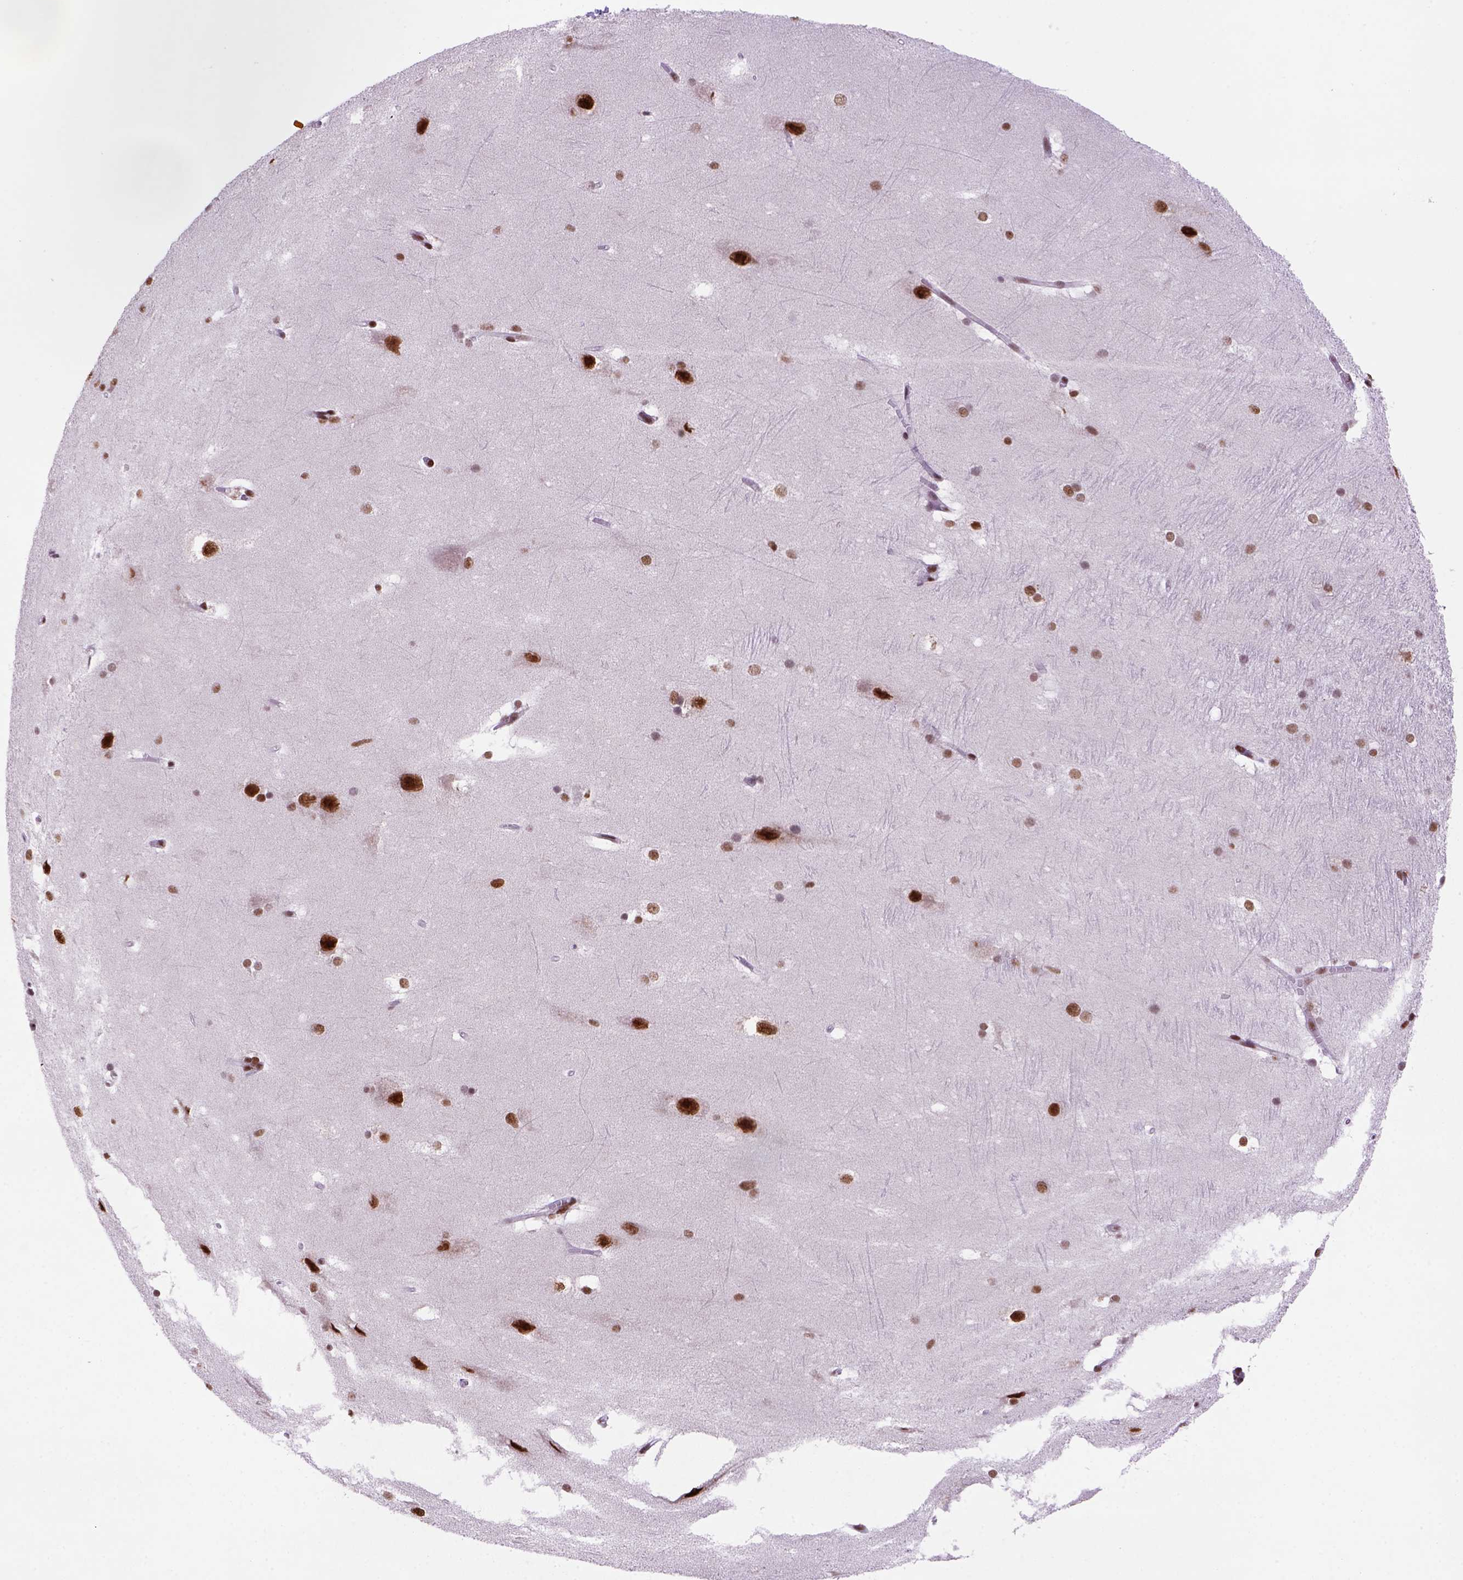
{"staining": {"intensity": "moderate", "quantity": ">75%", "location": "nuclear"}, "tissue": "hippocampus", "cell_type": "Glial cells", "image_type": "normal", "snomed": [{"axis": "morphology", "description": "Normal tissue, NOS"}, {"axis": "topography", "description": "Cerebral cortex"}, {"axis": "topography", "description": "Hippocampus"}], "caption": "Immunohistochemical staining of unremarkable hippocampus exhibits moderate nuclear protein expression in about >75% of glial cells. (DAB IHC with brightfield microscopy, high magnification).", "gene": "NSMCE2", "patient": {"sex": "female", "age": 19}}